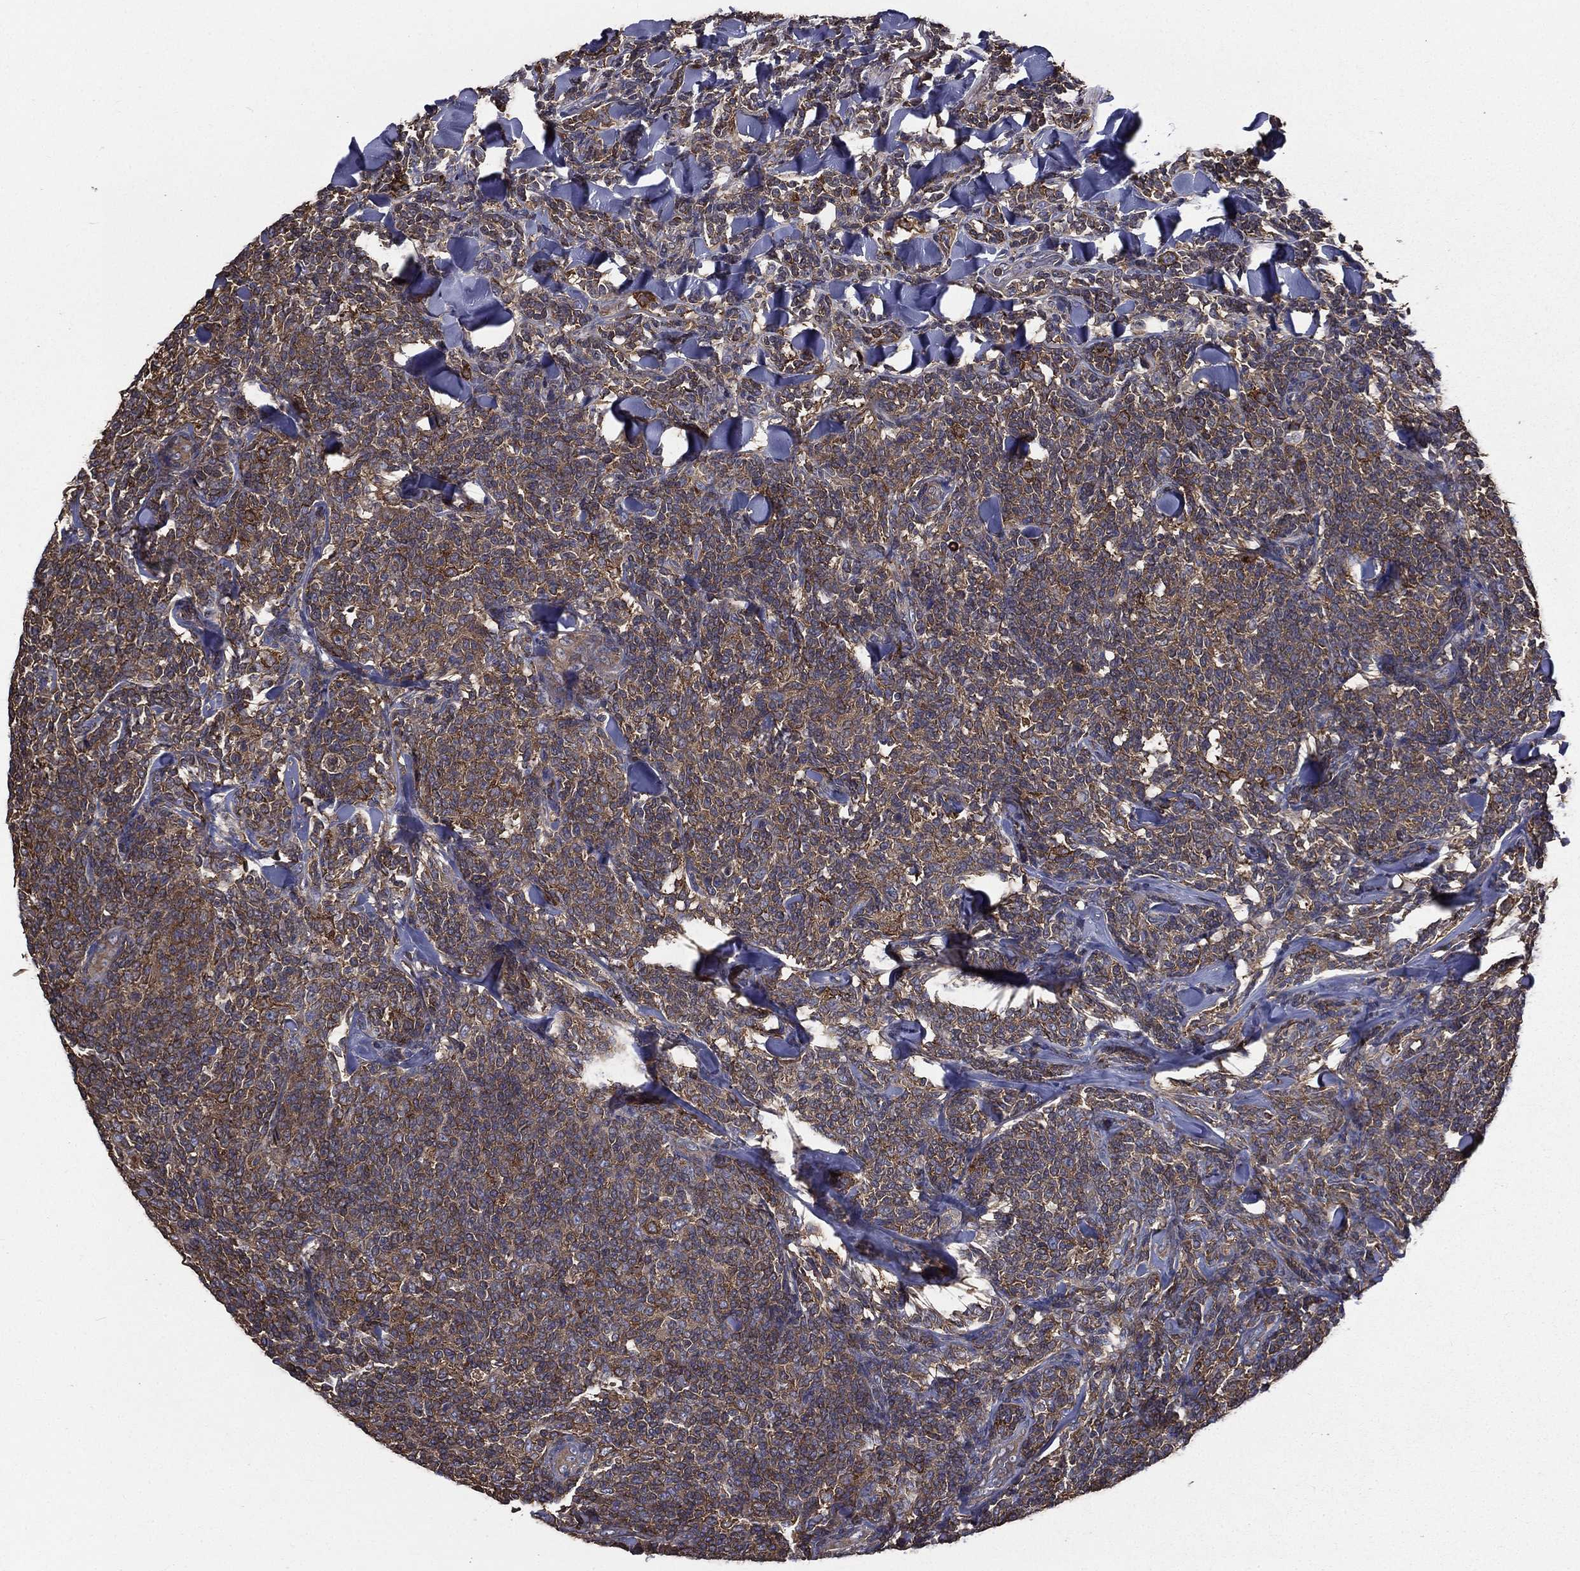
{"staining": {"intensity": "moderate", "quantity": "<25%", "location": "cytoplasmic/membranous"}, "tissue": "lymphoma", "cell_type": "Tumor cells", "image_type": "cancer", "snomed": [{"axis": "morphology", "description": "Malignant lymphoma, non-Hodgkin's type, Low grade"}, {"axis": "topography", "description": "Lymph node"}], "caption": "Approximately <25% of tumor cells in human malignant lymphoma, non-Hodgkin's type (low-grade) reveal moderate cytoplasmic/membranous protein staining as visualized by brown immunohistochemical staining.", "gene": "SARS1", "patient": {"sex": "female", "age": 56}}